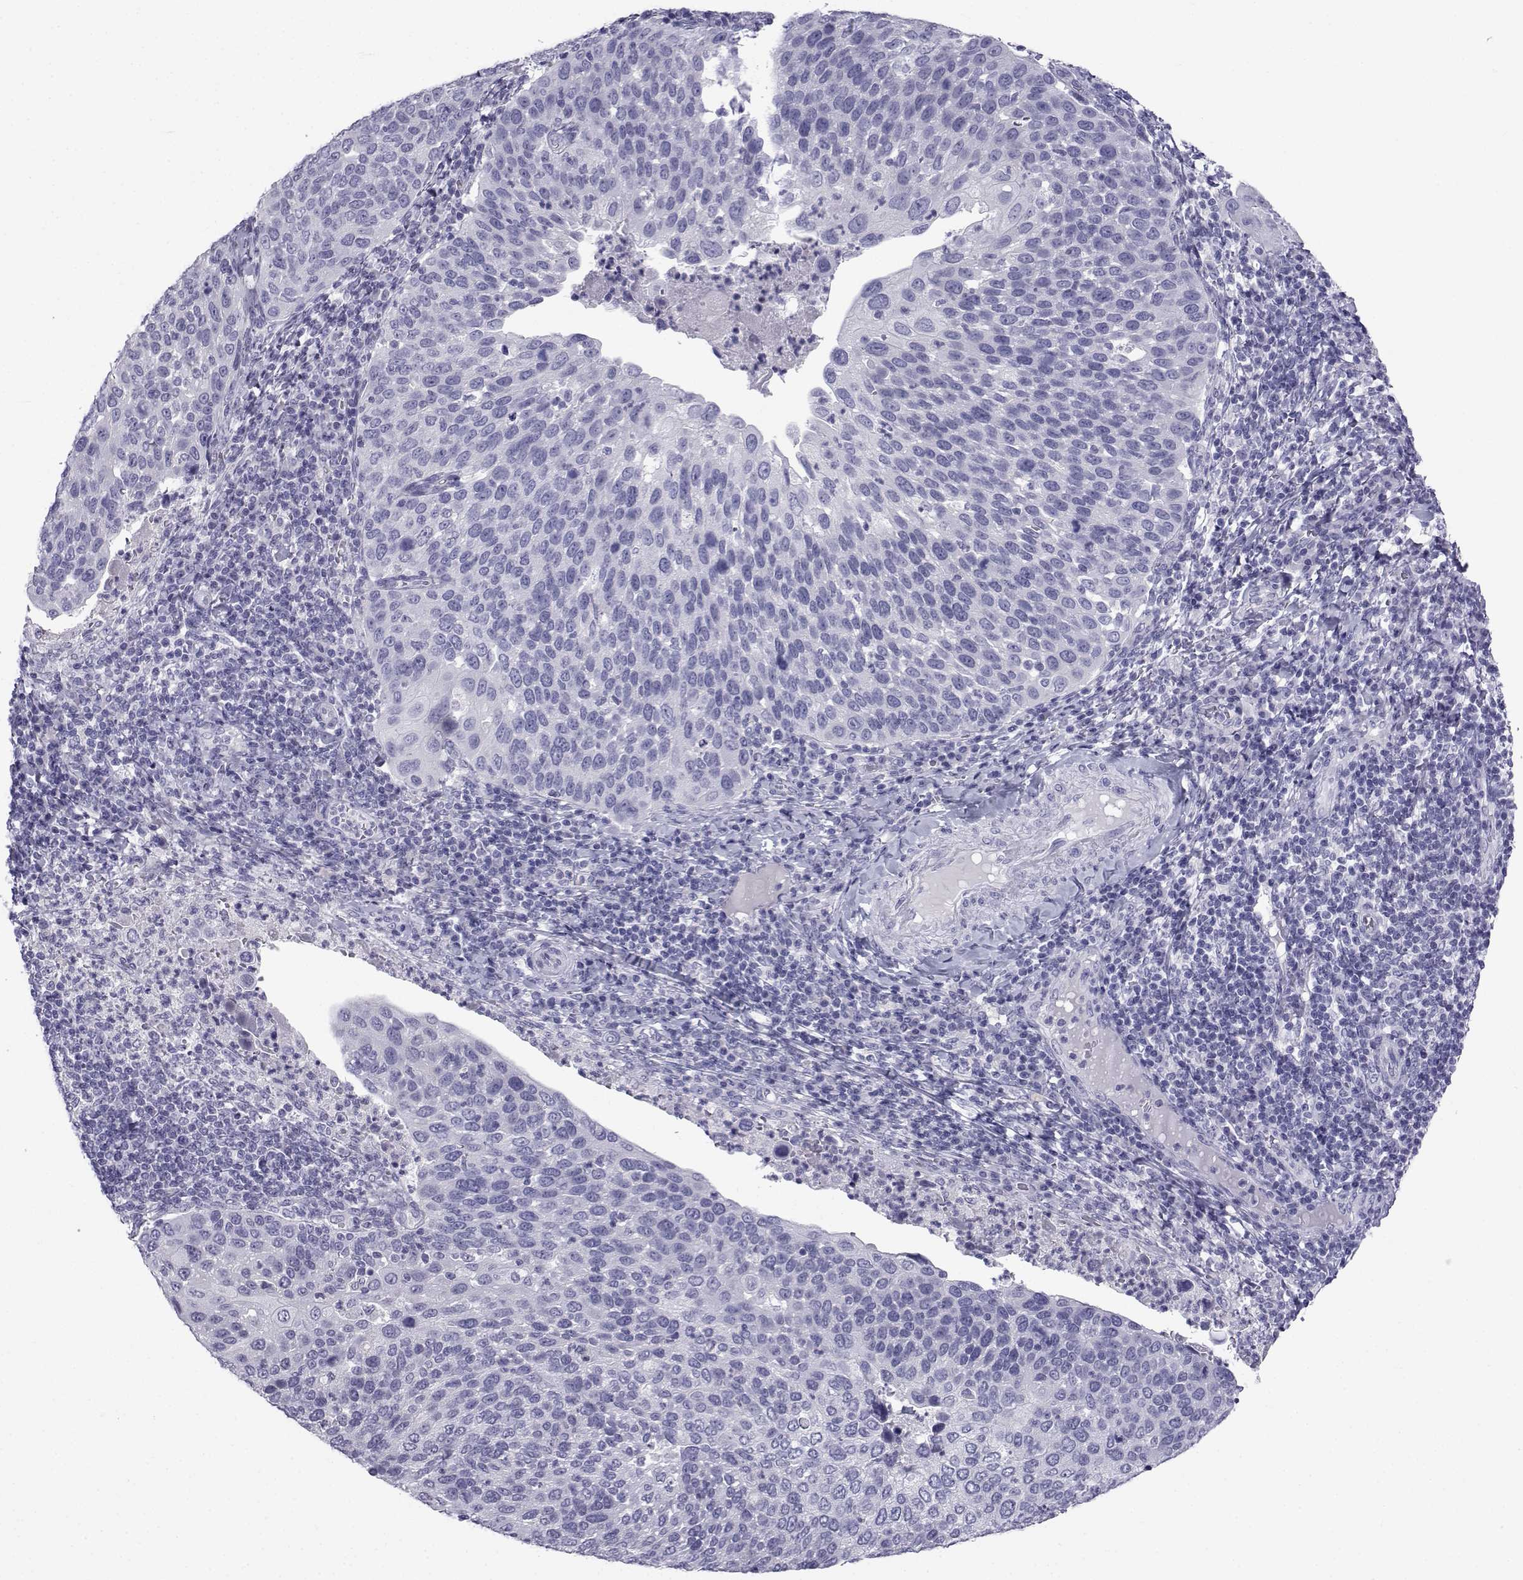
{"staining": {"intensity": "negative", "quantity": "none", "location": "none"}, "tissue": "cervical cancer", "cell_type": "Tumor cells", "image_type": "cancer", "snomed": [{"axis": "morphology", "description": "Squamous cell carcinoma, NOS"}, {"axis": "topography", "description": "Cervix"}], "caption": "This is an immunohistochemistry micrograph of human squamous cell carcinoma (cervical). There is no expression in tumor cells.", "gene": "PCSK1N", "patient": {"sex": "female", "age": 54}}